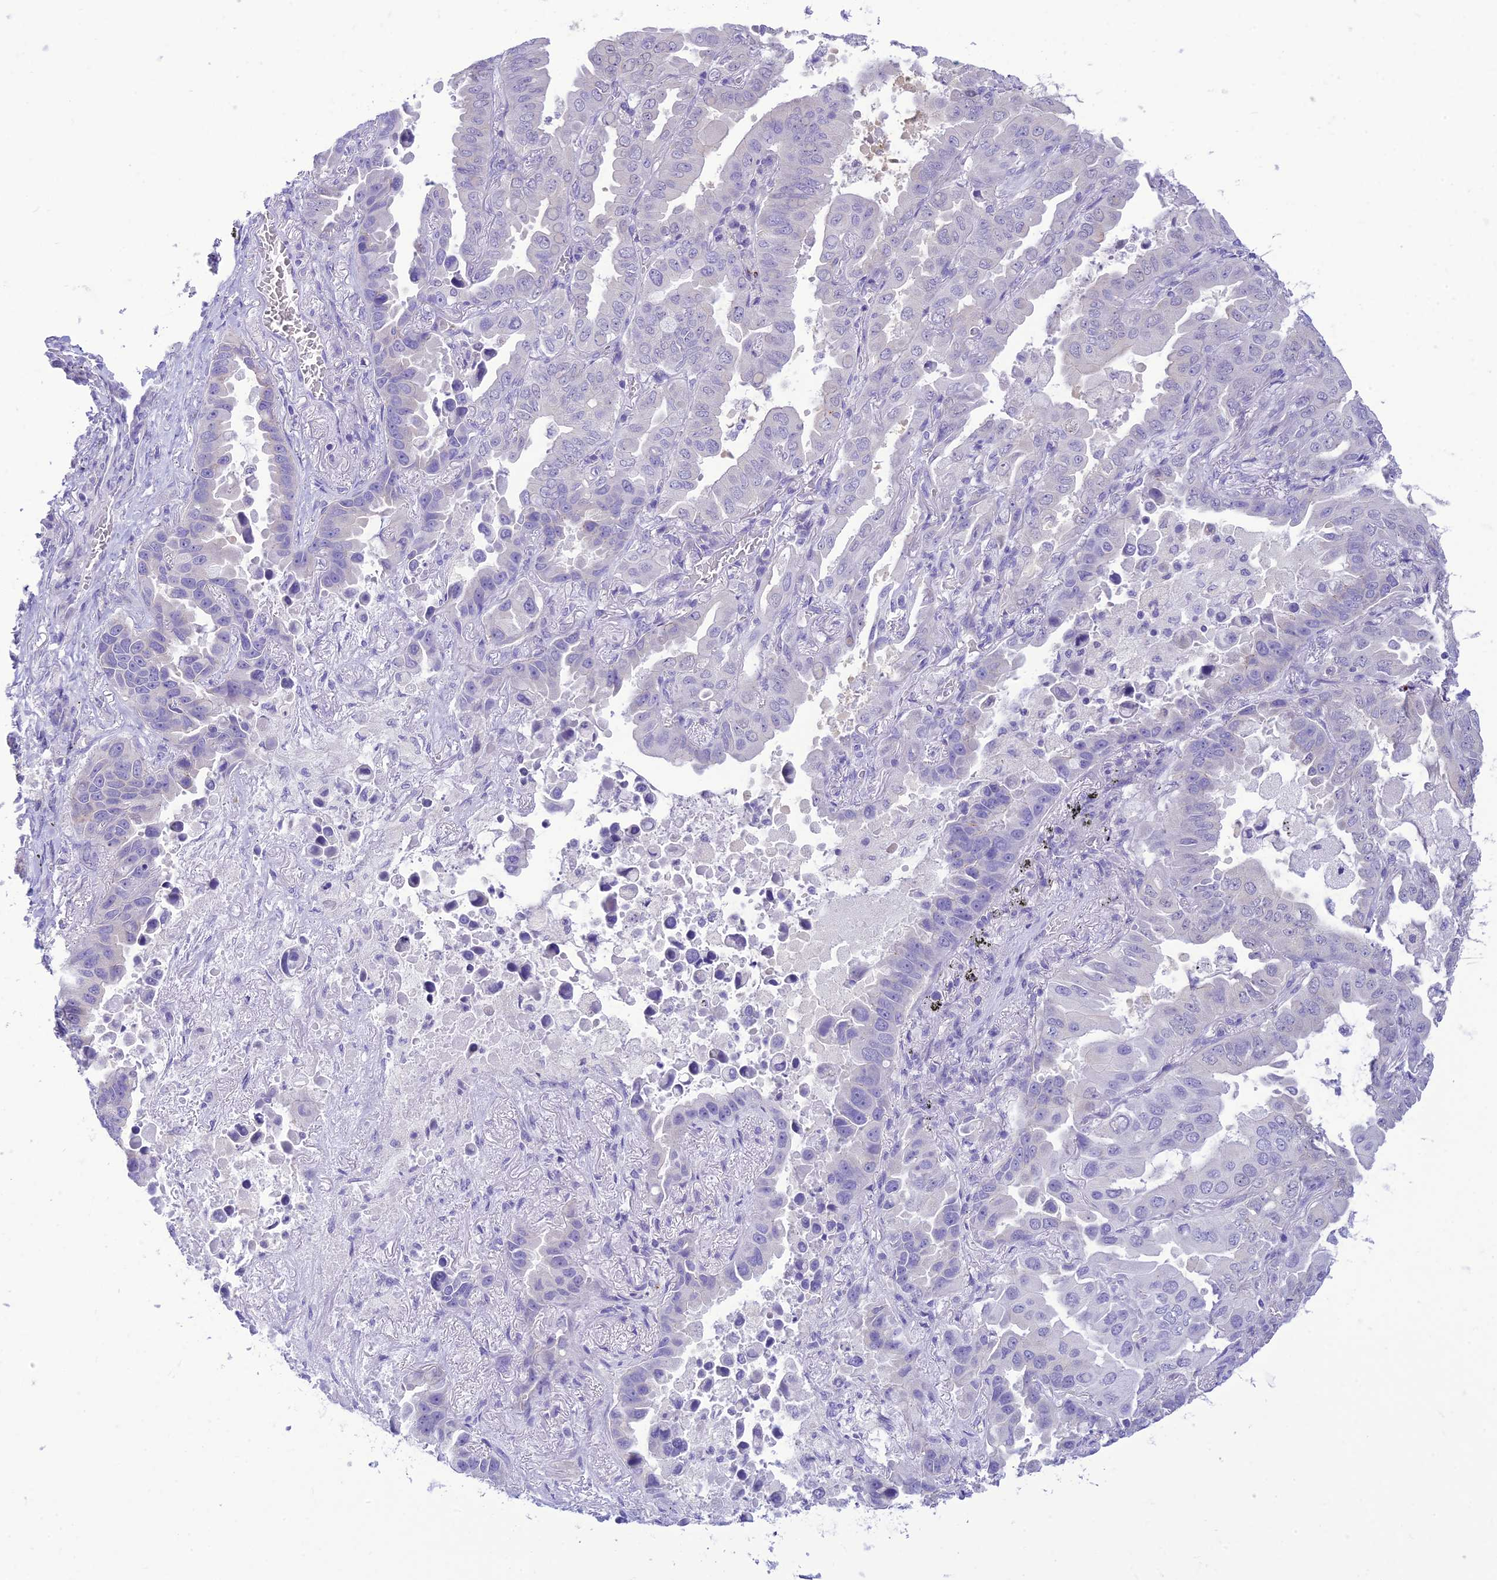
{"staining": {"intensity": "negative", "quantity": "none", "location": "none"}, "tissue": "lung cancer", "cell_type": "Tumor cells", "image_type": "cancer", "snomed": [{"axis": "morphology", "description": "Adenocarcinoma, NOS"}, {"axis": "topography", "description": "Lung"}], "caption": "A high-resolution micrograph shows IHC staining of lung cancer, which exhibits no significant expression in tumor cells. The staining was performed using DAB (3,3'-diaminobenzidine) to visualize the protein expression in brown, while the nuclei were stained in blue with hematoxylin (Magnification: 20x).", "gene": "DHDH", "patient": {"sex": "male", "age": 64}}